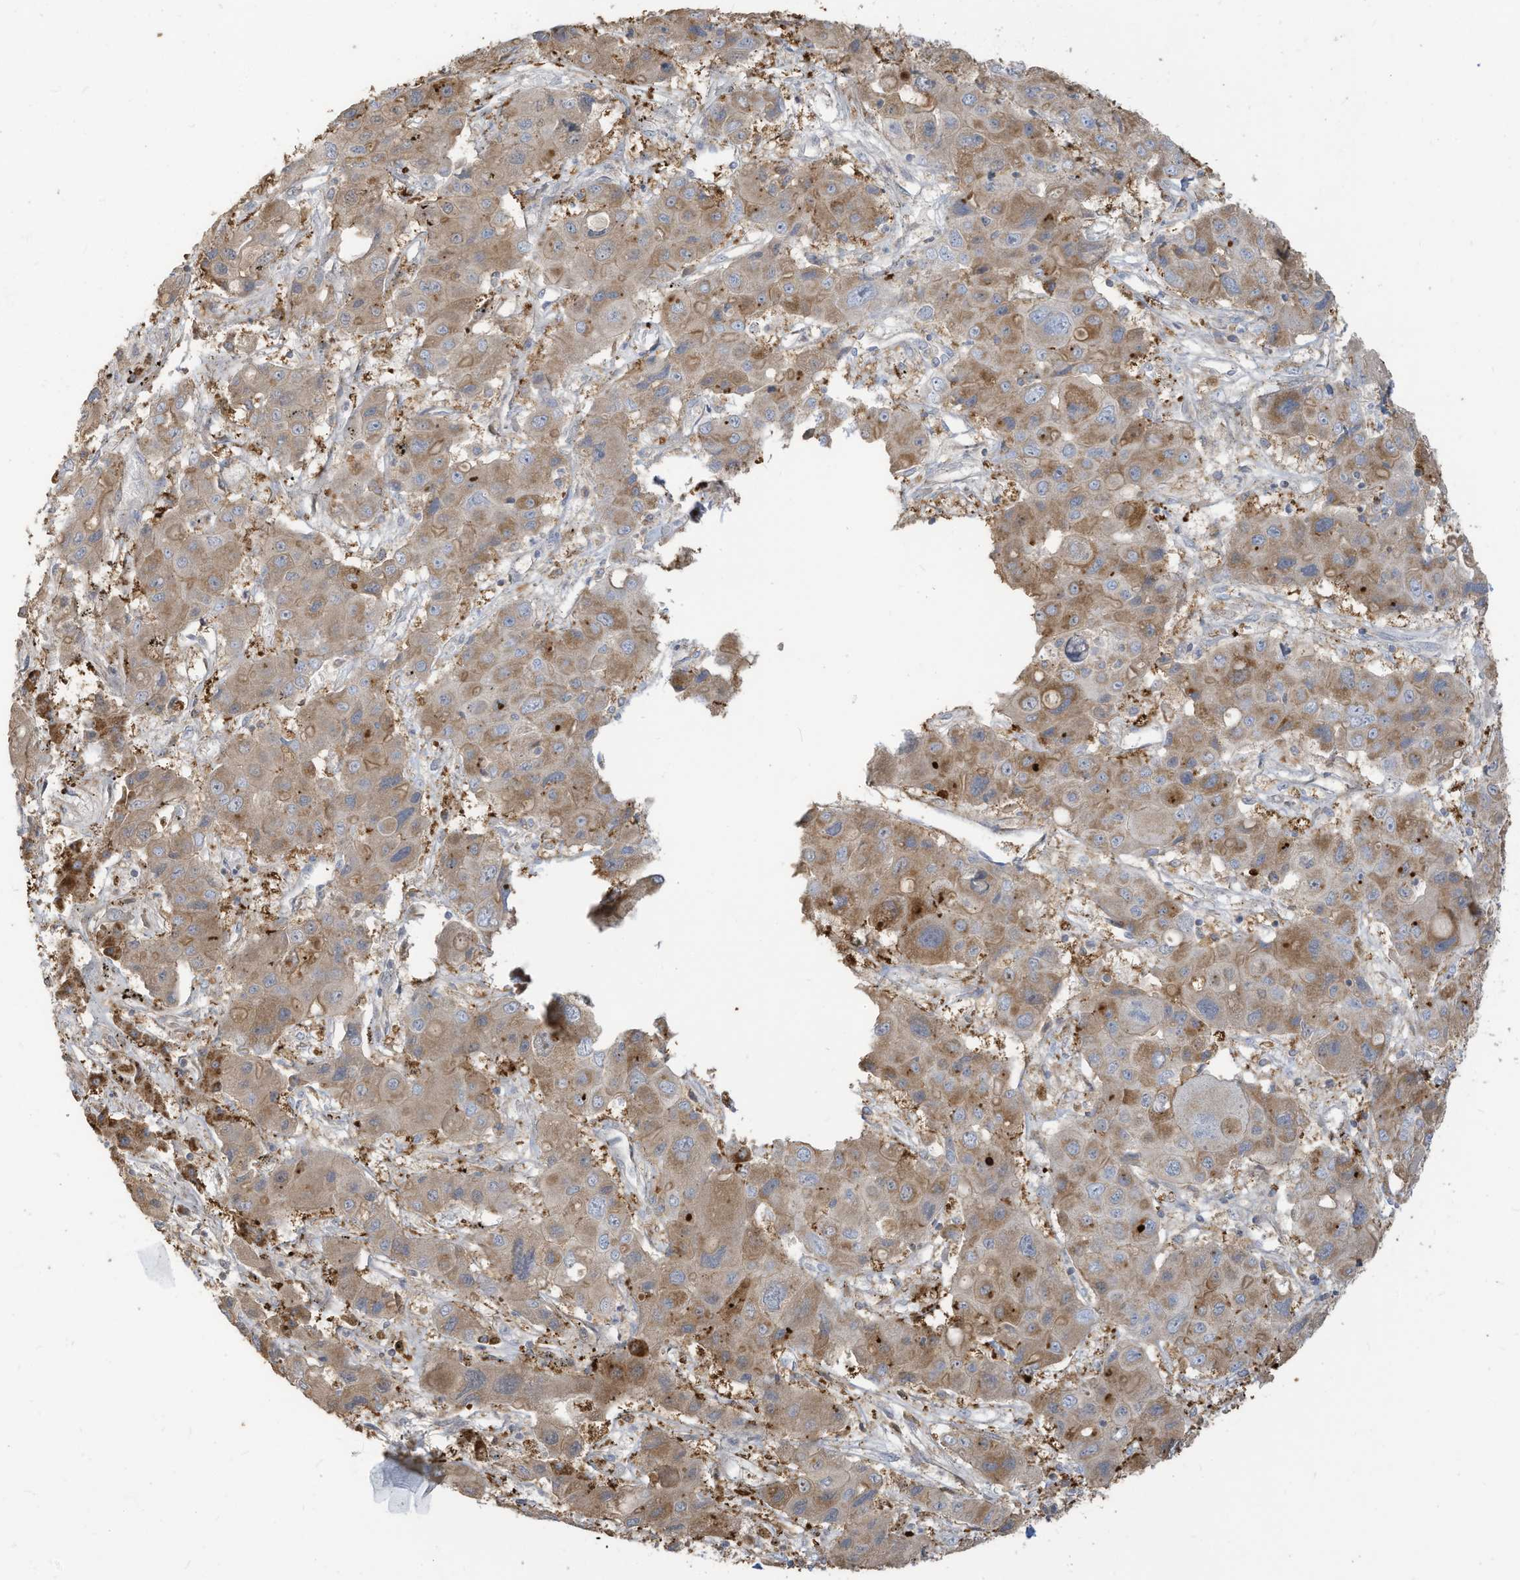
{"staining": {"intensity": "moderate", "quantity": ">75%", "location": "cytoplasmic/membranous"}, "tissue": "liver cancer", "cell_type": "Tumor cells", "image_type": "cancer", "snomed": [{"axis": "morphology", "description": "Cholangiocarcinoma"}, {"axis": "topography", "description": "Liver"}], "caption": "High-magnification brightfield microscopy of cholangiocarcinoma (liver) stained with DAB (3,3'-diaminobenzidine) (brown) and counterstained with hematoxylin (blue). tumor cells exhibit moderate cytoplasmic/membranous staining is identified in about>75% of cells.", "gene": "GTPBP2", "patient": {"sex": "male", "age": 67}}